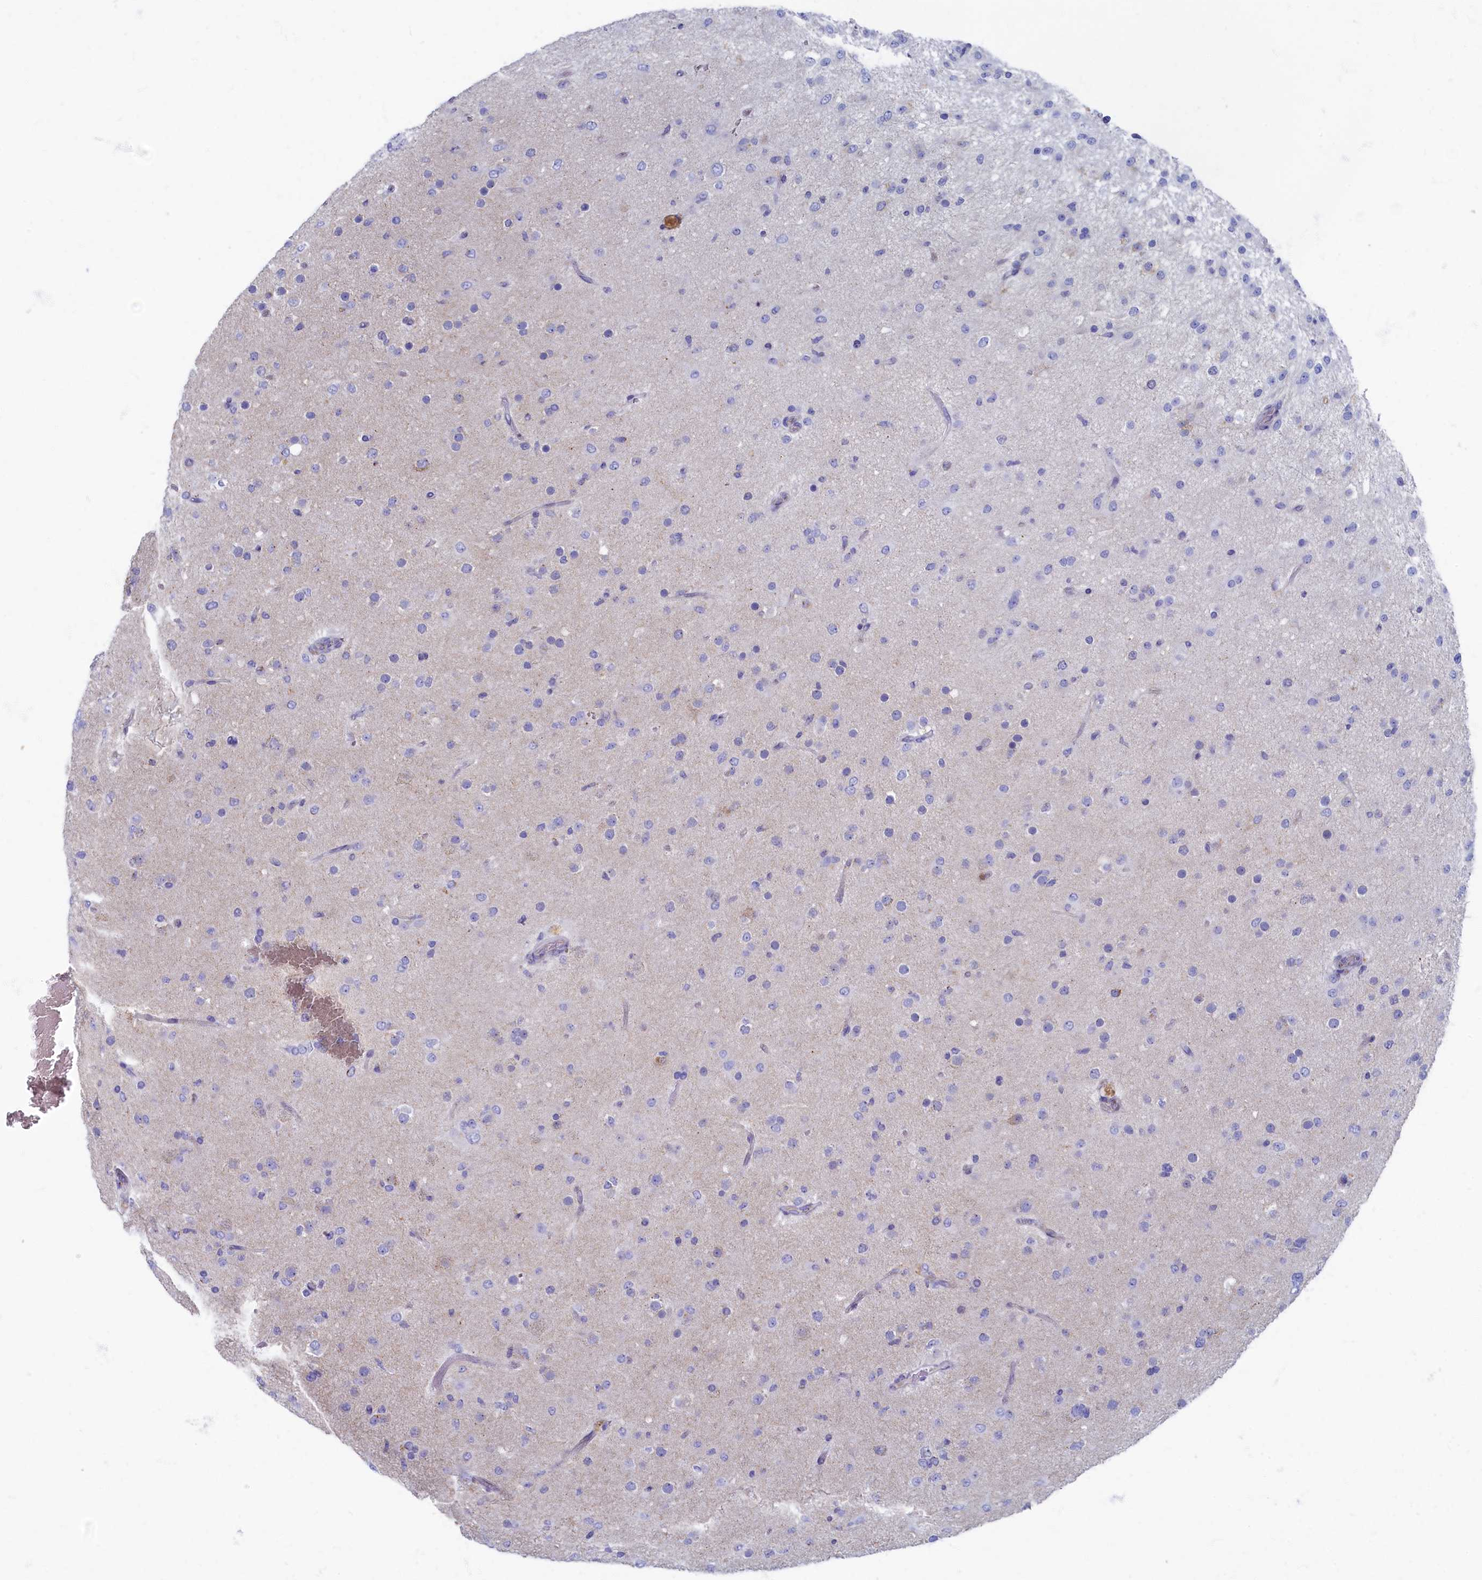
{"staining": {"intensity": "negative", "quantity": "none", "location": "none"}, "tissue": "glioma", "cell_type": "Tumor cells", "image_type": "cancer", "snomed": [{"axis": "morphology", "description": "Glioma, malignant, Low grade"}, {"axis": "topography", "description": "Brain"}], "caption": "Immunohistochemical staining of malignant low-grade glioma demonstrates no significant expression in tumor cells. Nuclei are stained in blue.", "gene": "OCIAD2", "patient": {"sex": "male", "age": 65}}